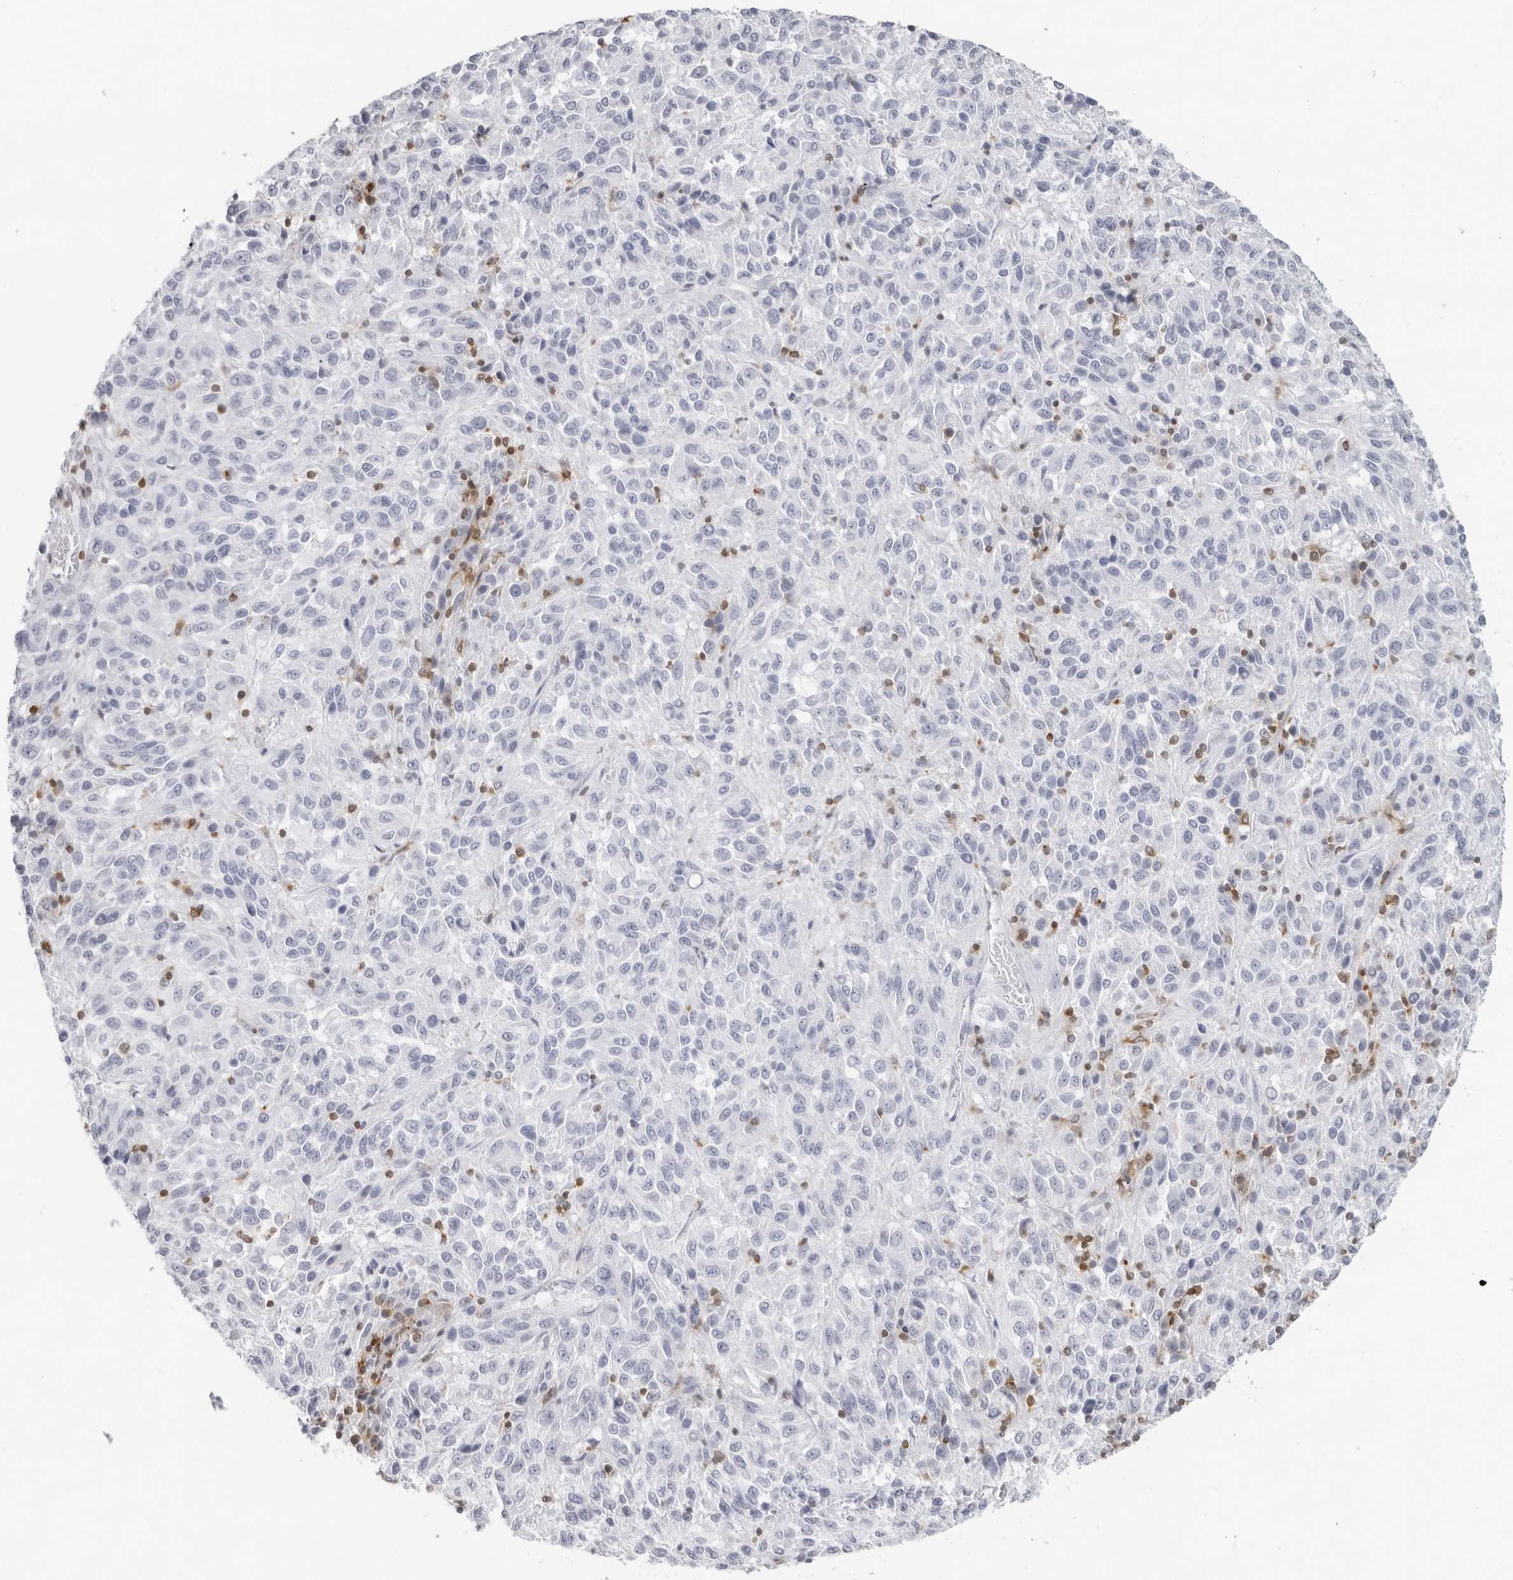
{"staining": {"intensity": "negative", "quantity": "none", "location": "none"}, "tissue": "melanoma", "cell_type": "Tumor cells", "image_type": "cancer", "snomed": [{"axis": "morphology", "description": "Malignant melanoma, Metastatic site"}, {"axis": "topography", "description": "Lung"}], "caption": "Immunohistochemical staining of human malignant melanoma (metastatic site) demonstrates no significant staining in tumor cells.", "gene": "FMNL1", "patient": {"sex": "male", "age": 64}}